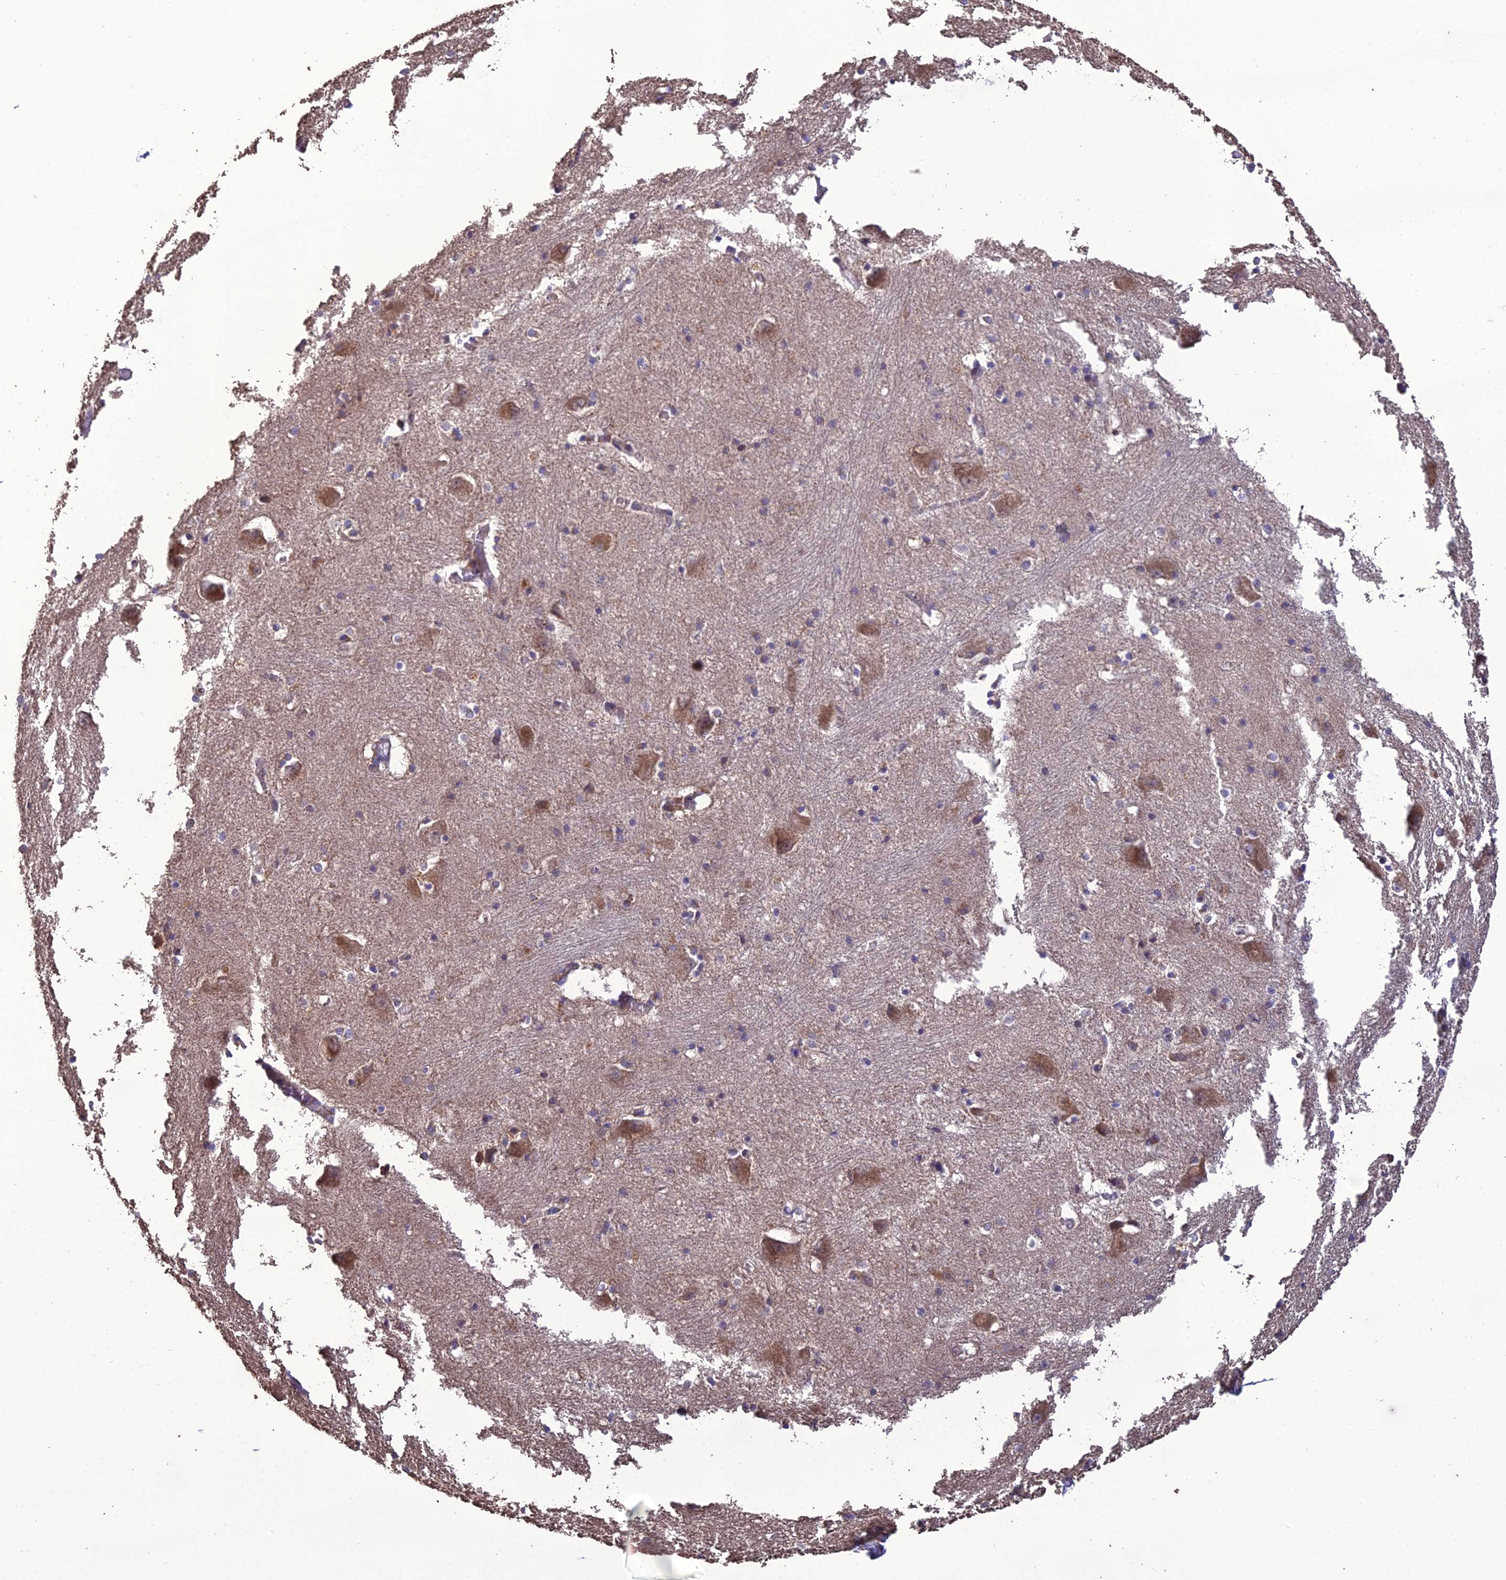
{"staining": {"intensity": "weak", "quantity": "<25%", "location": "cytoplasmic/membranous"}, "tissue": "caudate", "cell_type": "Glial cells", "image_type": "normal", "snomed": [{"axis": "morphology", "description": "Normal tissue, NOS"}, {"axis": "topography", "description": "Lateral ventricle wall"}], "caption": "A histopathology image of caudate stained for a protein demonstrates no brown staining in glial cells.", "gene": "MIOS", "patient": {"sex": "male", "age": 37}}